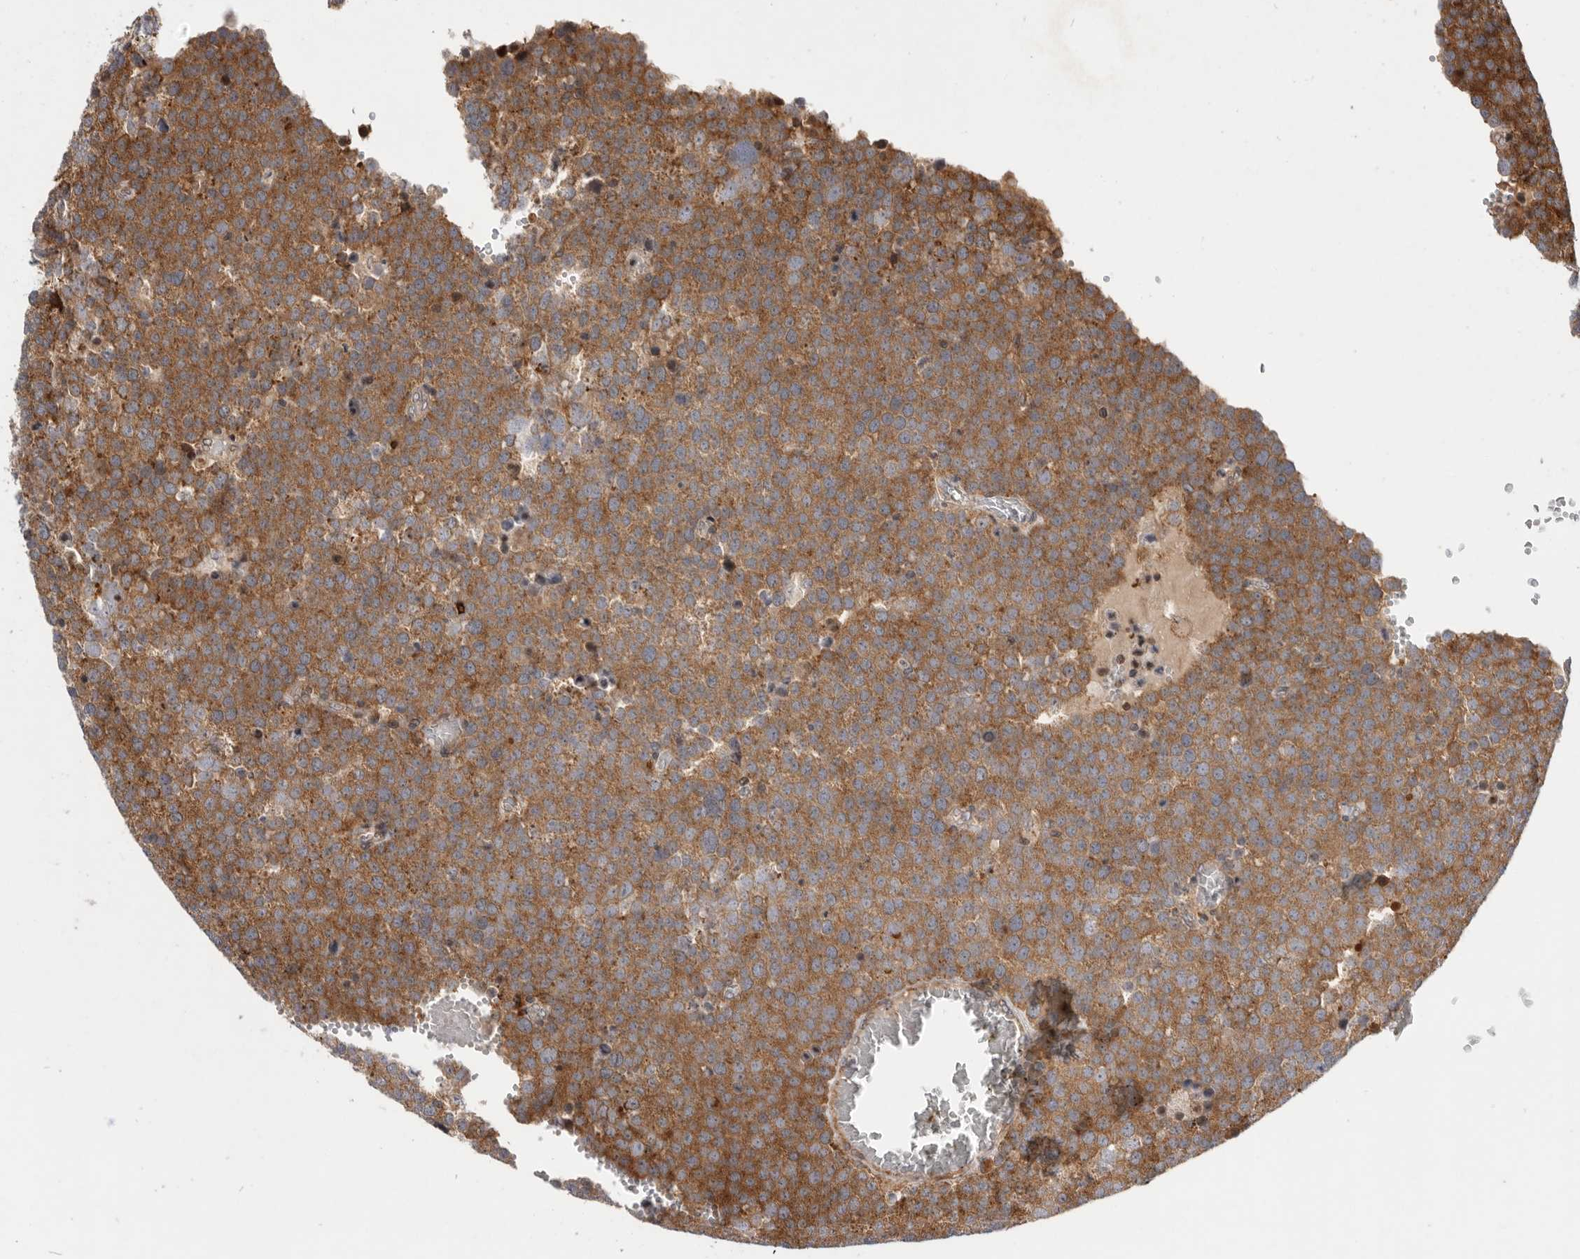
{"staining": {"intensity": "strong", "quantity": ">75%", "location": "cytoplasmic/membranous"}, "tissue": "testis cancer", "cell_type": "Tumor cells", "image_type": "cancer", "snomed": [{"axis": "morphology", "description": "Seminoma, NOS"}, {"axis": "topography", "description": "Testis"}], "caption": "Protein analysis of testis cancer (seminoma) tissue demonstrates strong cytoplasmic/membranous positivity in about >75% of tumor cells. Ihc stains the protein in brown and the nuclei are stained blue.", "gene": "FZD3", "patient": {"sex": "male", "age": 71}}